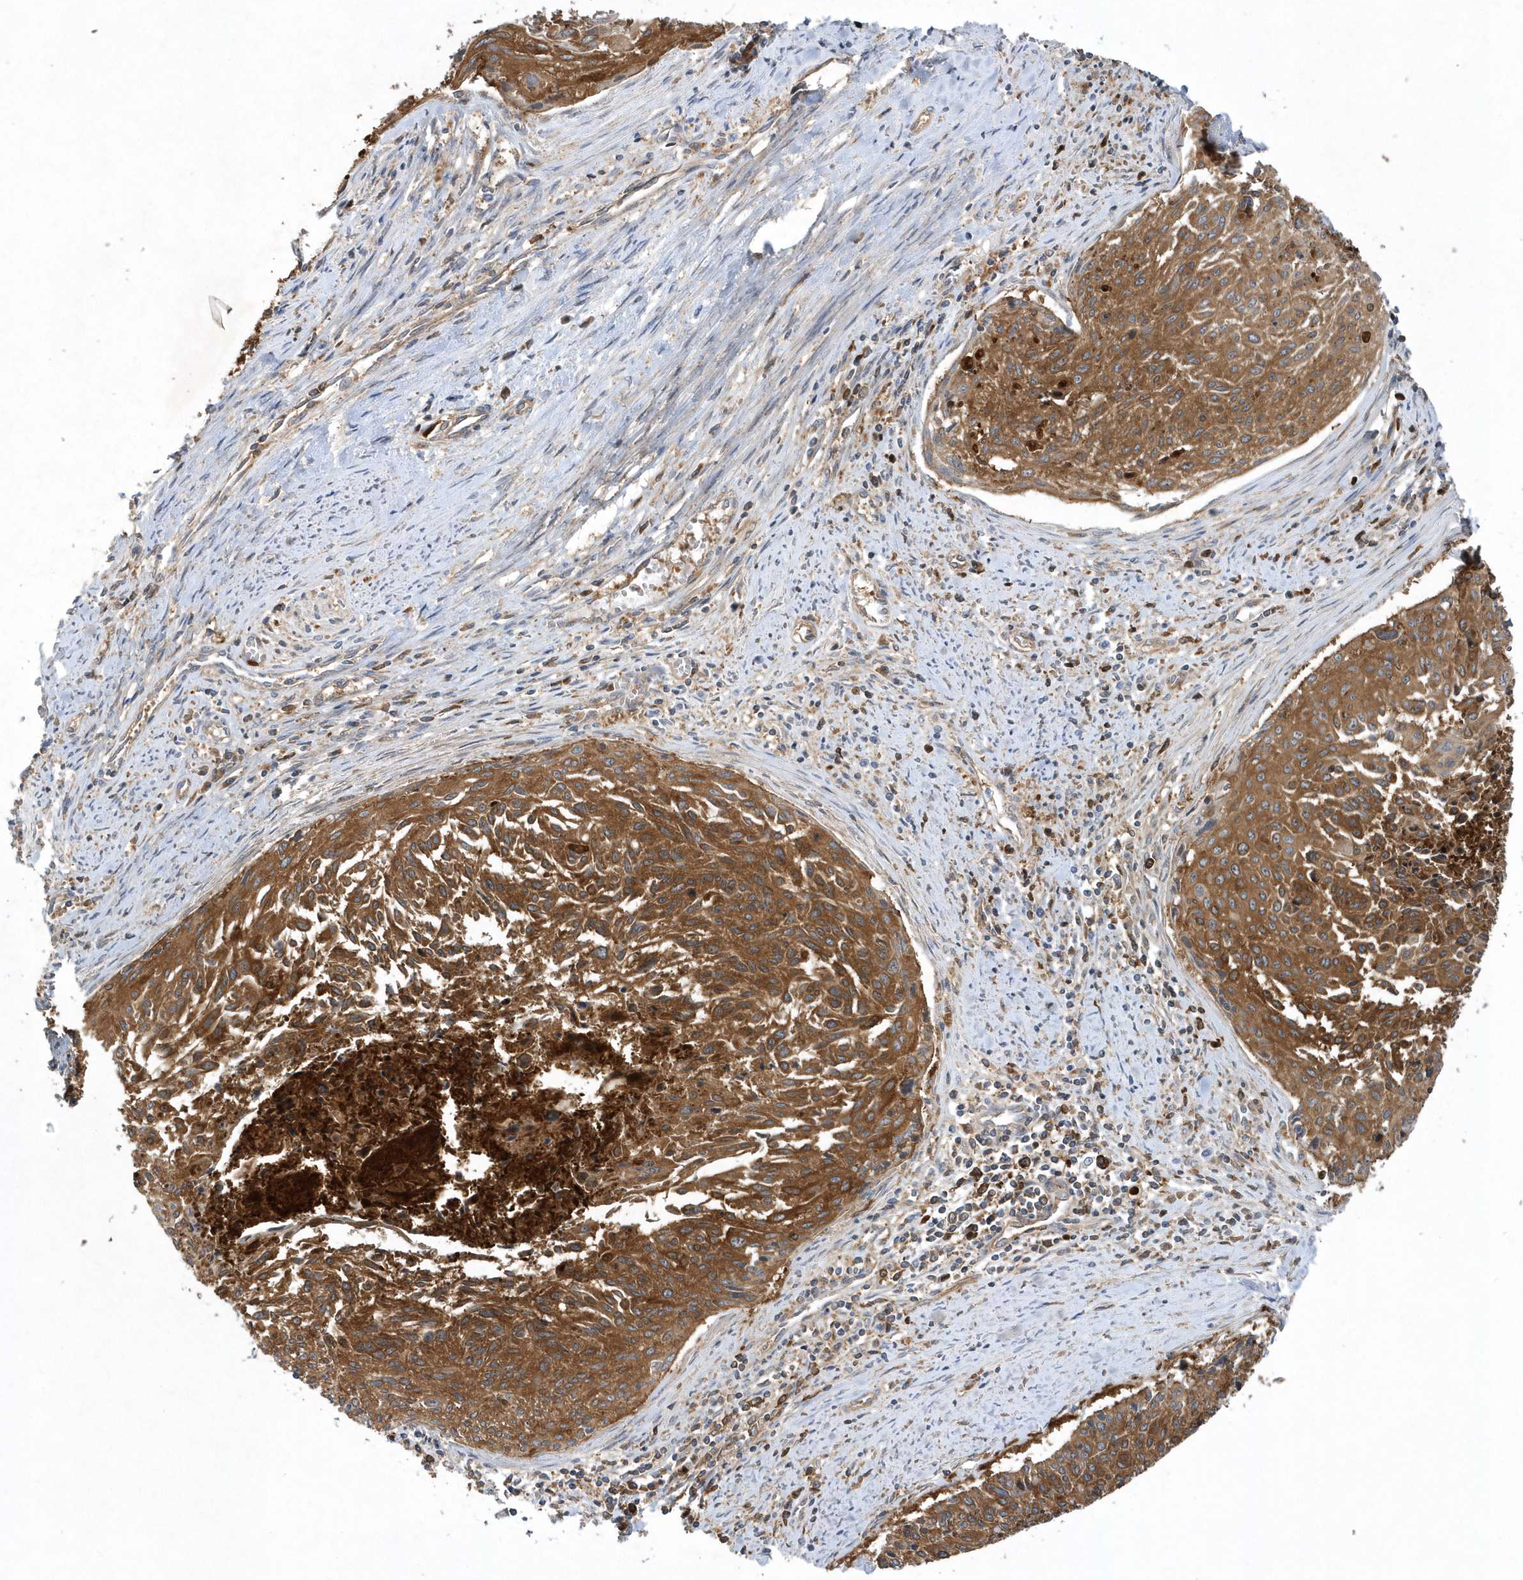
{"staining": {"intensity": "moderate", "quantity": ">75%", "location": "cytoplasmic/membranous"}, "tissue": "cervical cancer", "cell_type": "Tumor cells", "image_type": "cancer", "snomed": [{"axis": "morphology", "description": "Squamous cell carcinoma, NOS"}, {"axis": "topography", "description": "Cervix"}], "caption": "DAB (3,3'-diaminobenzidine) immunohistochemical staining of cervical cancer (squamous cell carcinoma) reveals moderate cytoplasmic/membranous protein positivity in approximately >75% of tumor cells.", "gene": "PAICS", "patient": {"sex": "female", "age": 55}}